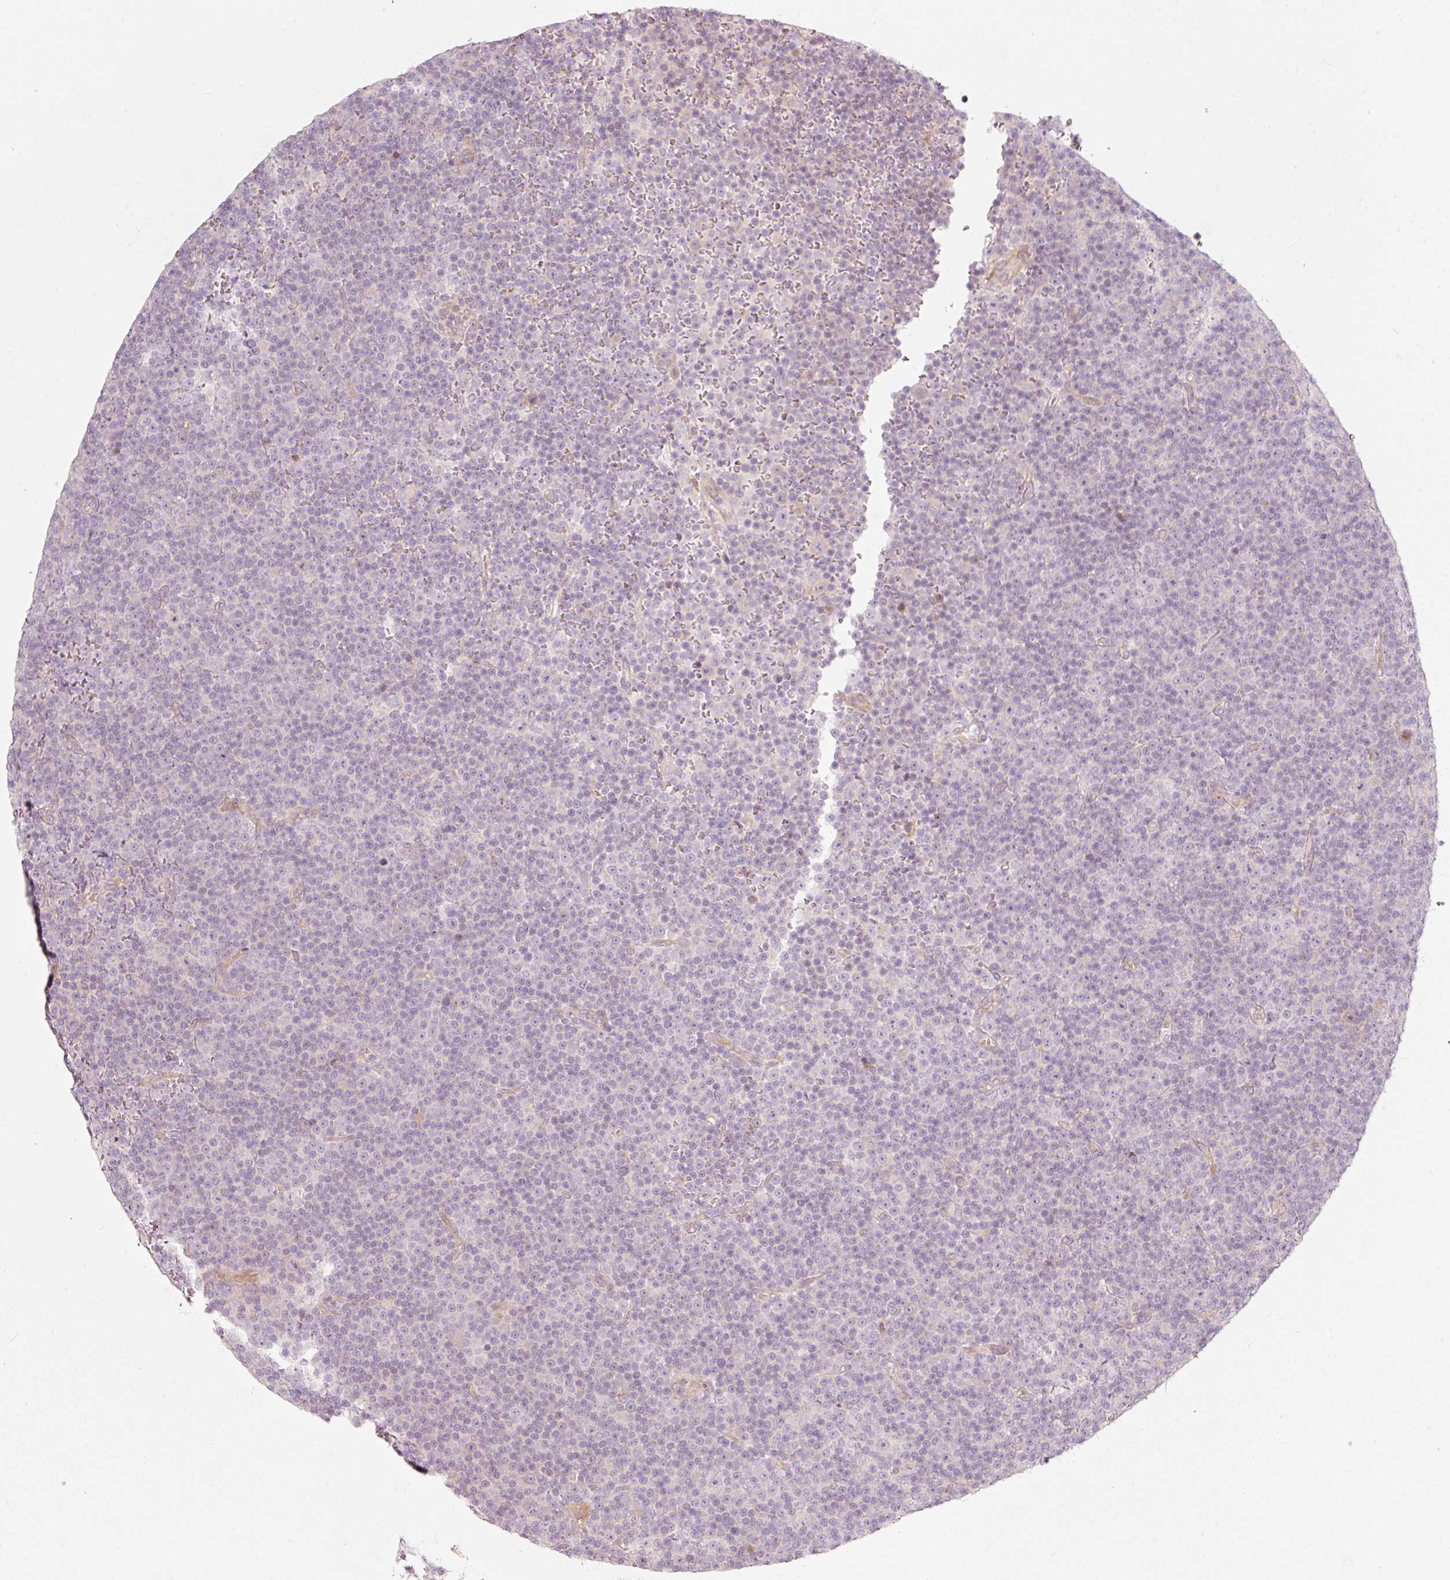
{"staining": {"intensity": "negative", "quantity": "none", "location": "none"}, "tissue": "lymphoma", "cell_type": "Tumor cells", "image_type": "cancer", "snomed": [{"axis": "morphology", "description": "Malignant lymphoma, non-Hodgkin's type, Low grade"}, {"axis": "topography", "description": "Lymph node"}], "caption": "This is a image of IHC staining of low-grade malignant lymphoma, non-Hodgkin's type, which shows no staining in tumor cells.", "gene": "SLC20A1", "patient": {"sex": "female", "age": 67}}